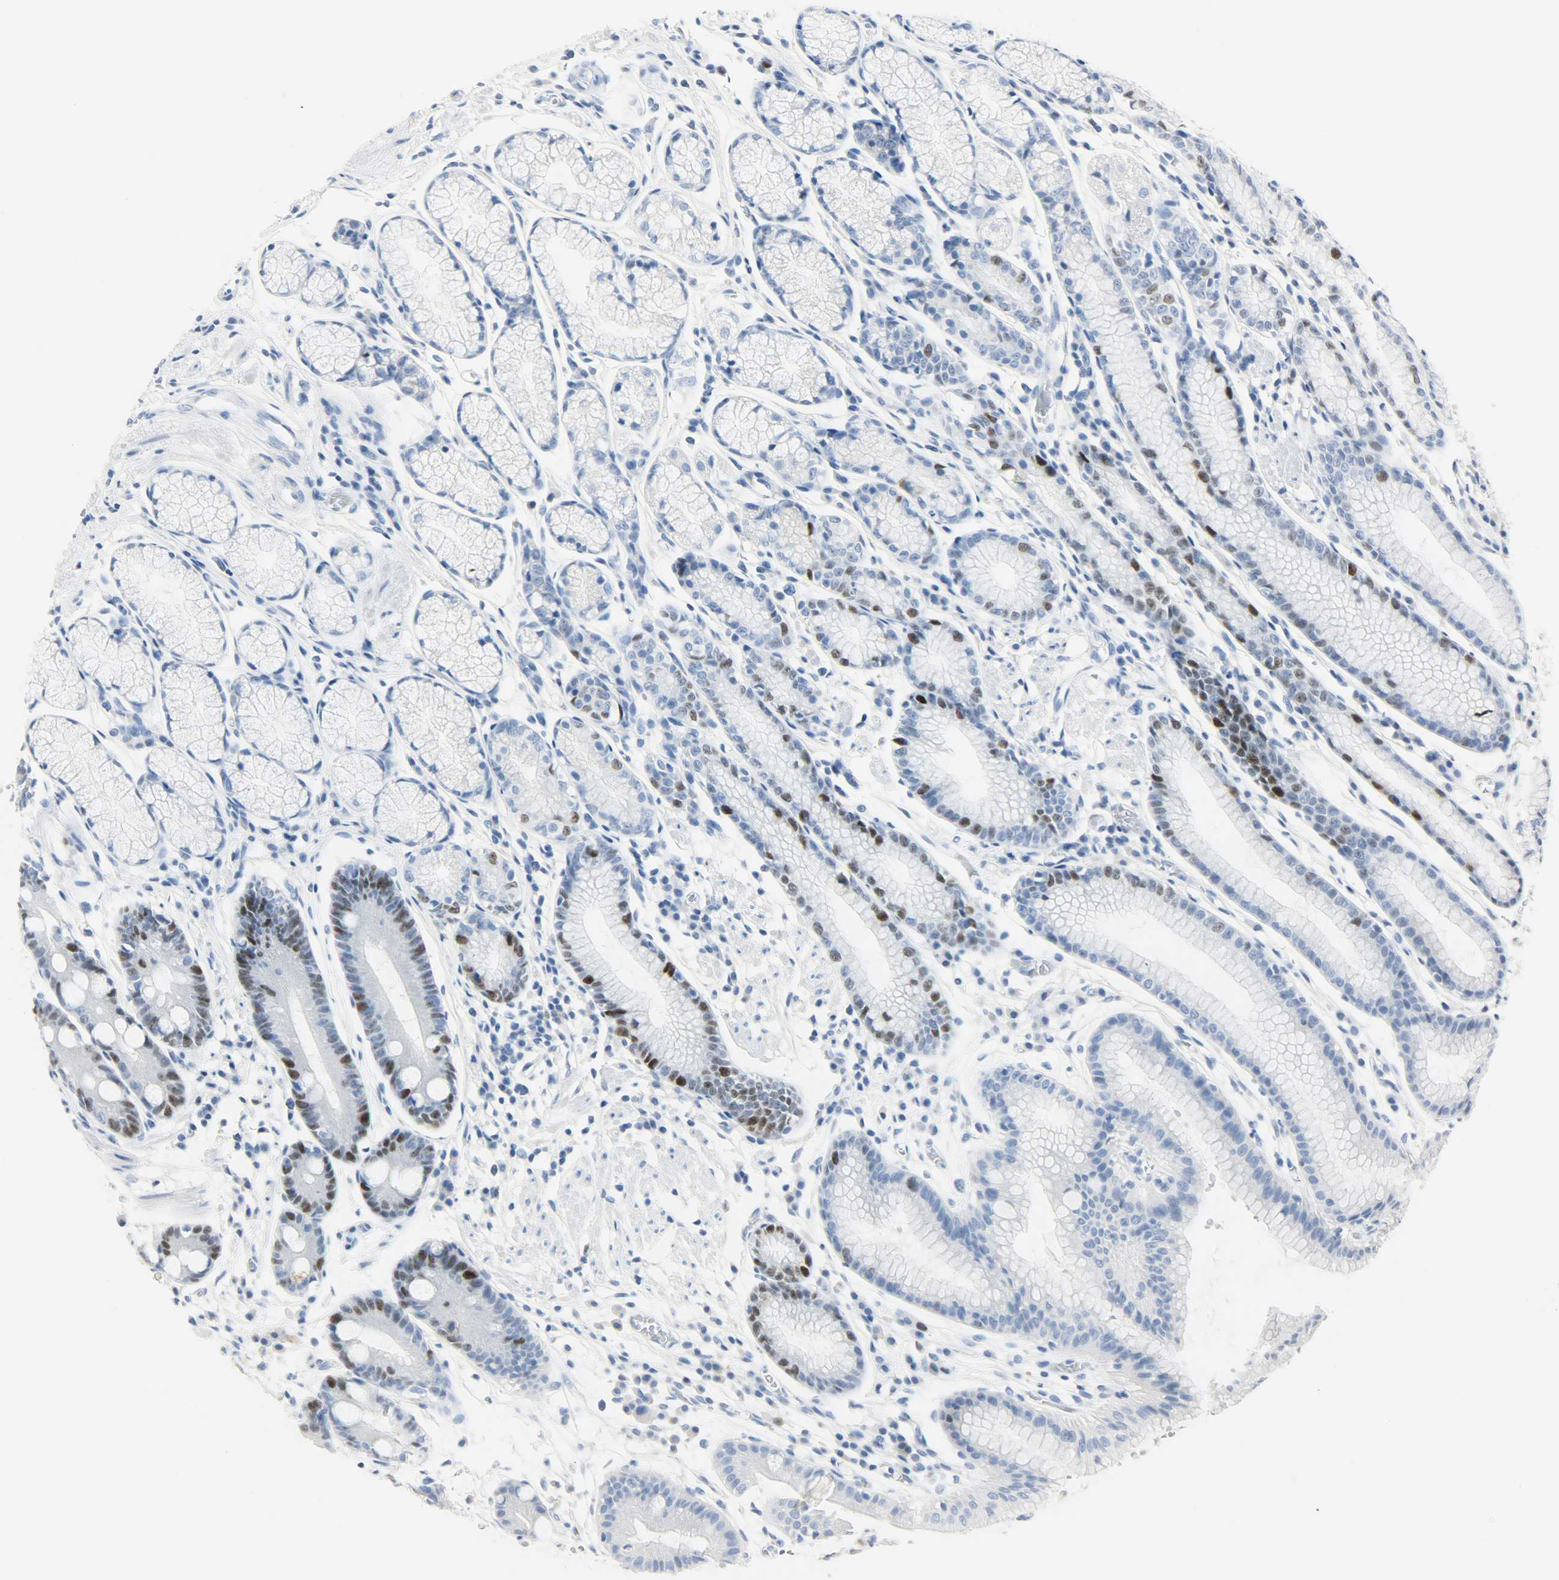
{"staining": {"intensity": "strong", "quantity": "<25%", "location": "nuclear"}, "tissue": "stomach", "cell_type": "Glandular cells", "image_type": "normal", "snomed": [{"axis": "morphology", "description": "Normal tissue, NOS"}, {"axis": "morphology", "description": "Inflammation, NOS"}, {"axis": "topography", "description": "Stomach, lower"}], "caption": "Brown immunohistochemical staining in benign stomach exhibits strong nuclear staining in about <25% of glandular cells.", "gene": "HELLS", "patient": {"sex": "male", "age": 59}}